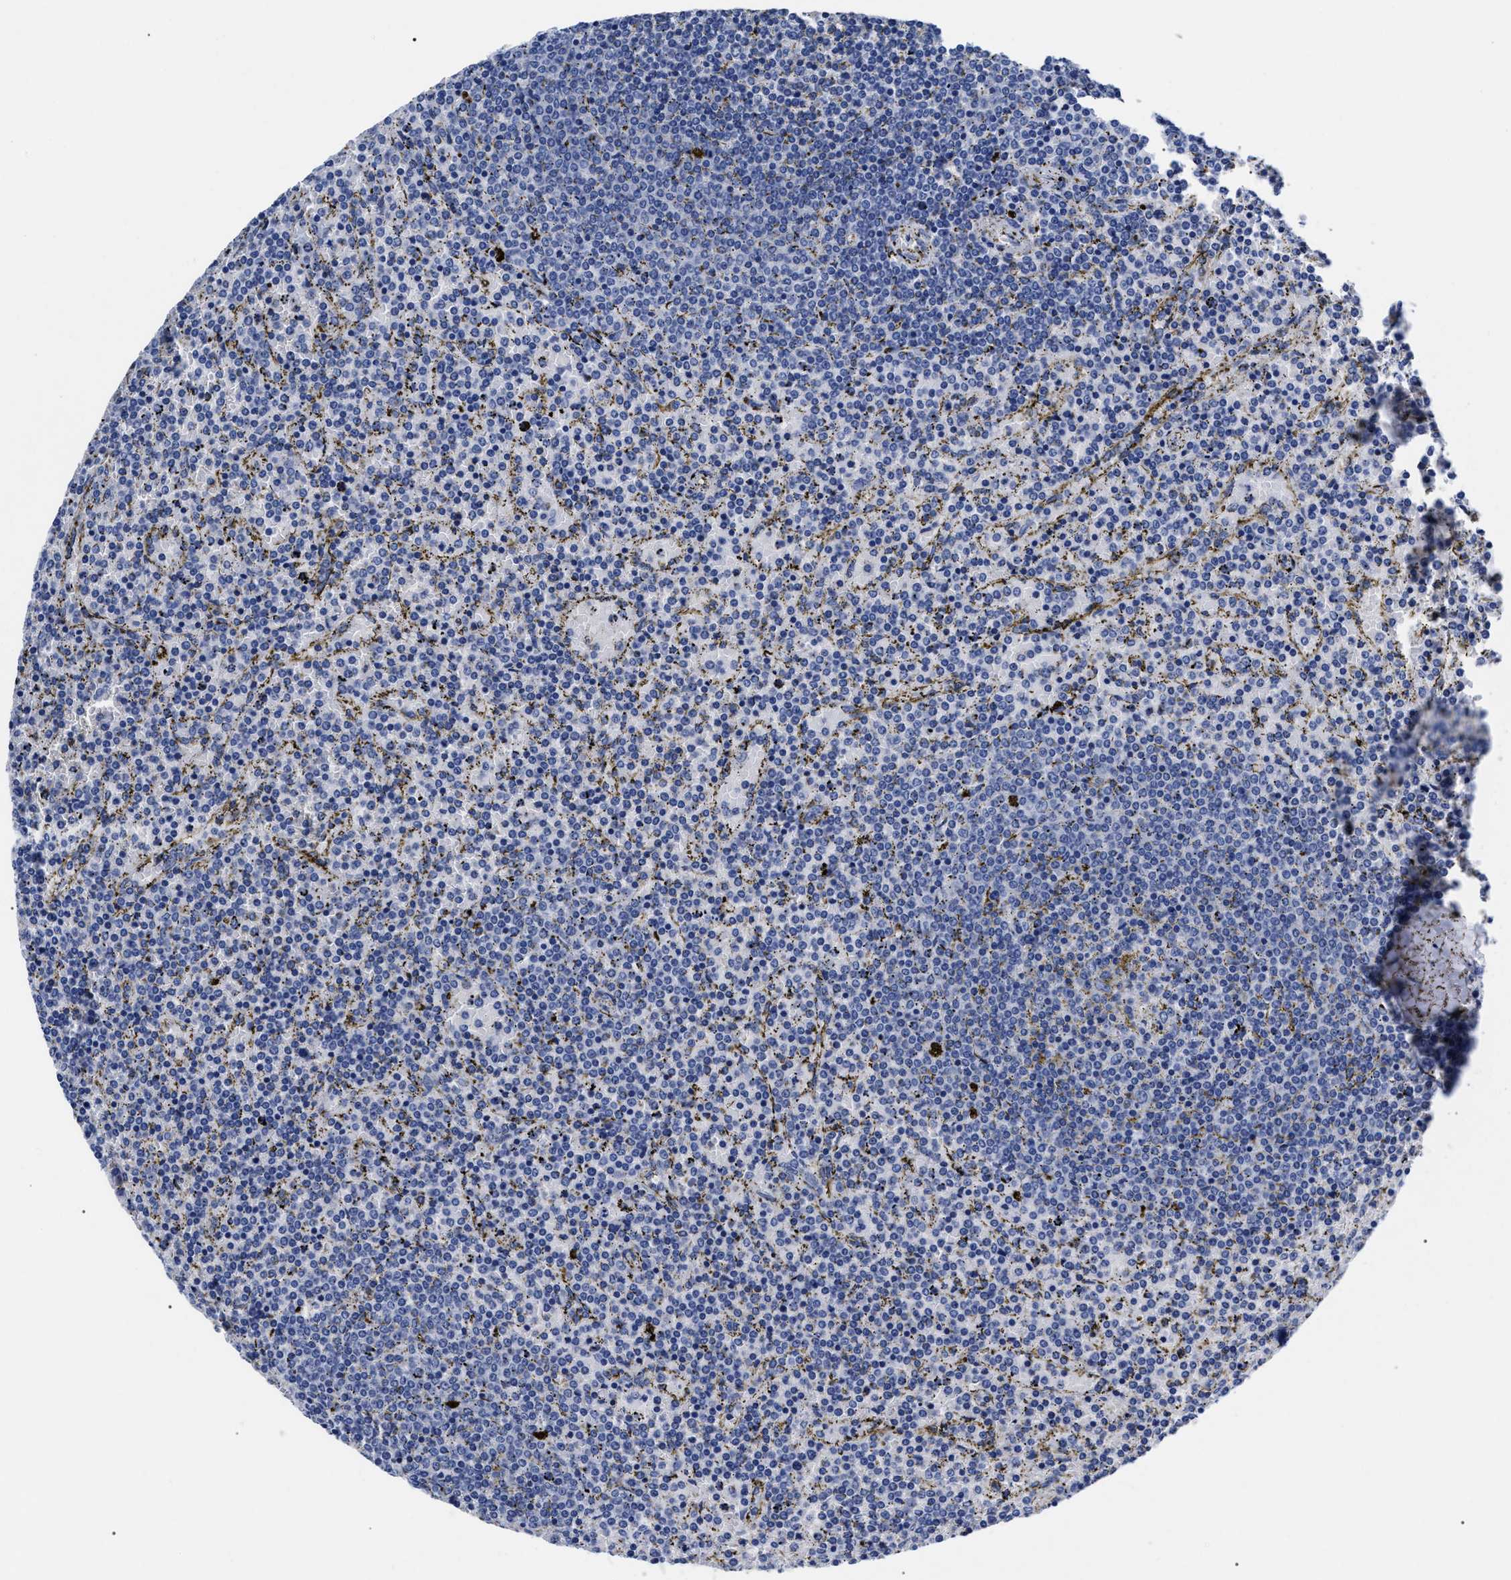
{"staining": {"intensity": "negative", "quantity": "none", "location": "none"}, "tissue": "lymphoma", "cell_type": "Tumor cells", "image_type": "cancer", "snomed": [{"axis": "morphology", "description": "Malignant lymphoma, non-Hodgkin's type, Low grade"}, {"axis": "topography", "description": "Spleen"}], "caption": "Immunohistochemical staining of human lymphoma demonstrates no significant positivity in tumor cells.", "gene": "ALPG", "patient": {"sex": "female", "age": 77}}